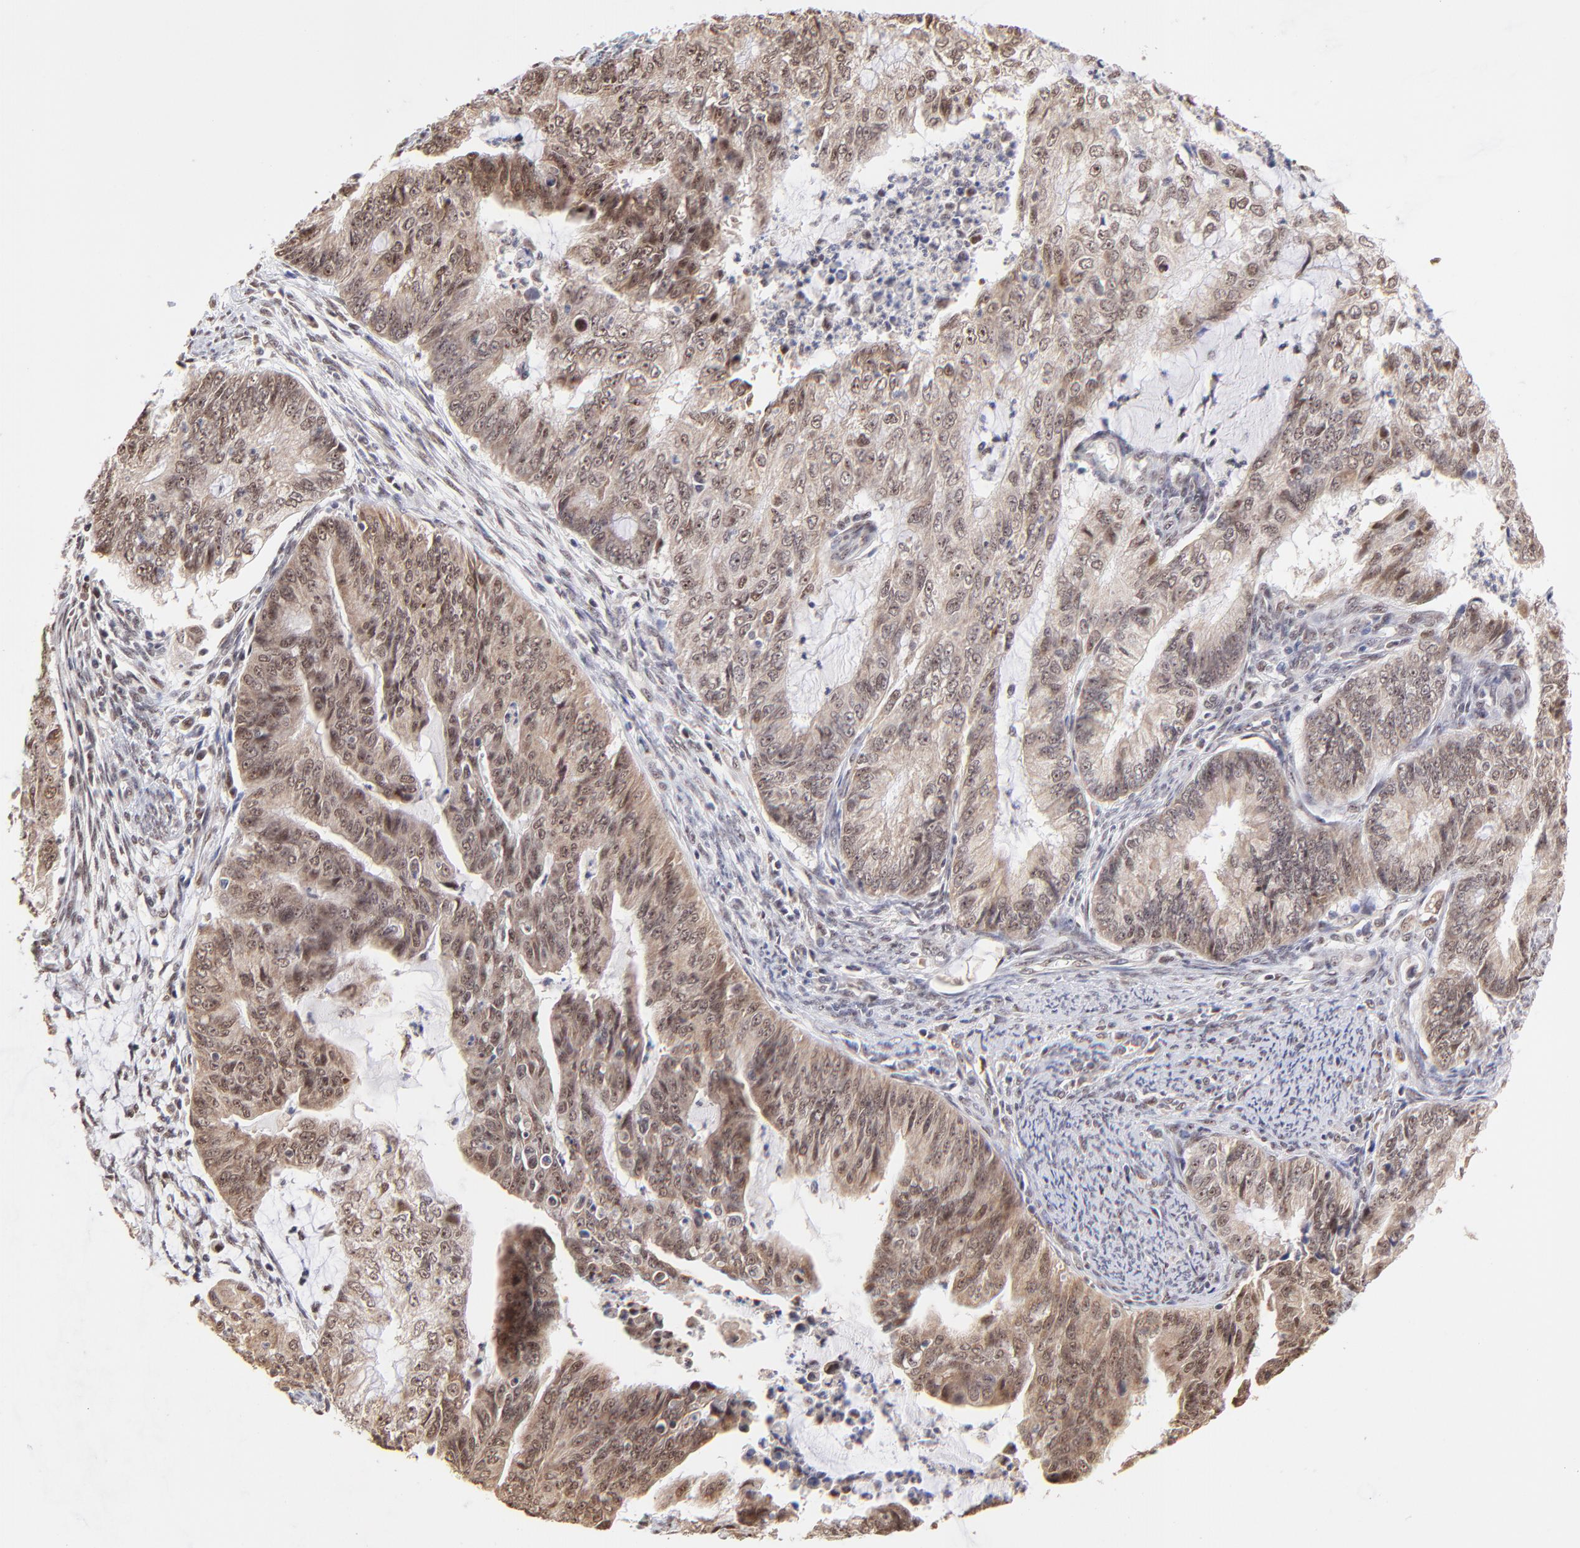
{"staining": {"intensity": "weak", "quantity": ">75%", "location": "cytoplasmic/membranous,nuclear"}, "tissue": "endometrial cancer", "cell_type": "Tumor cells", "image_type": "cancer", "snomed": [{"axis": "morphology", "description": "Adenocarcinoma, NOS"}, {"axis": "topography", "description": "Endometrium"}], "caption": "Endometrial adenocarcinoma tissue demonstrates weak cytoplasmic/membranous and nuclear staining in approximately >75% of tumor cells", "gene": "ZNF670", "patient": {"sex": "female", "age": 75}}